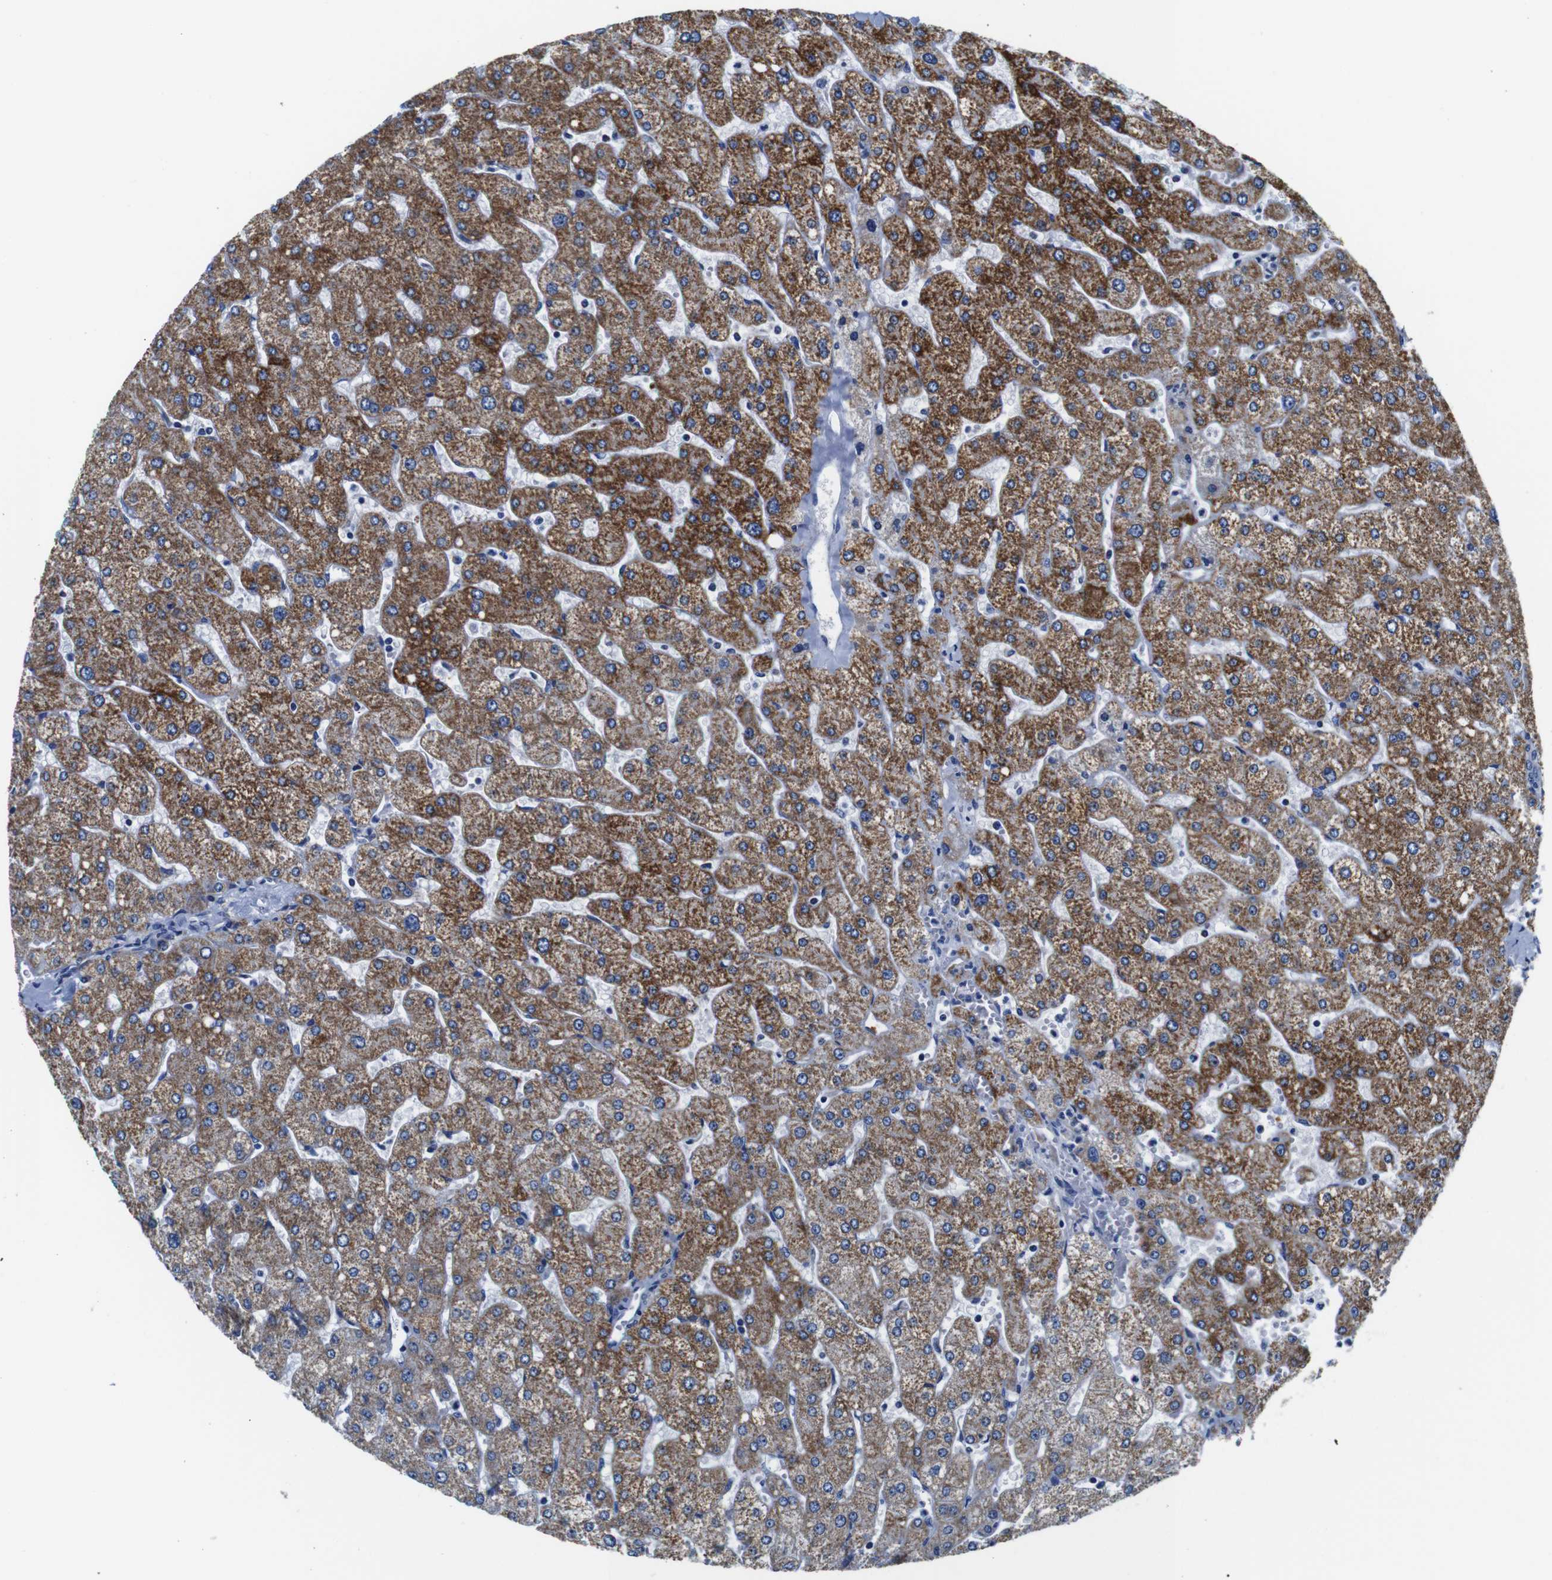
{"staining": {"intensity": "negative", "quantity": "none", "location": "none"}, "tissue": "liver", "cell_type": "Cholangiocytes", "image_type": "normal", "snomed": [{"axis": "morphology", "description": "Normal tissue, NOS"}, {"axis": "topography", "description": "Liver"}], "caption": "This is a photomicrograph of immunohistochemistry (IHC) staining of unremarkable liver, which shows no expression in cholangiocytes. Nuclei are stained in blue.", "gene": "SNX19", "patient": {"sex": "male", "age": 55}}